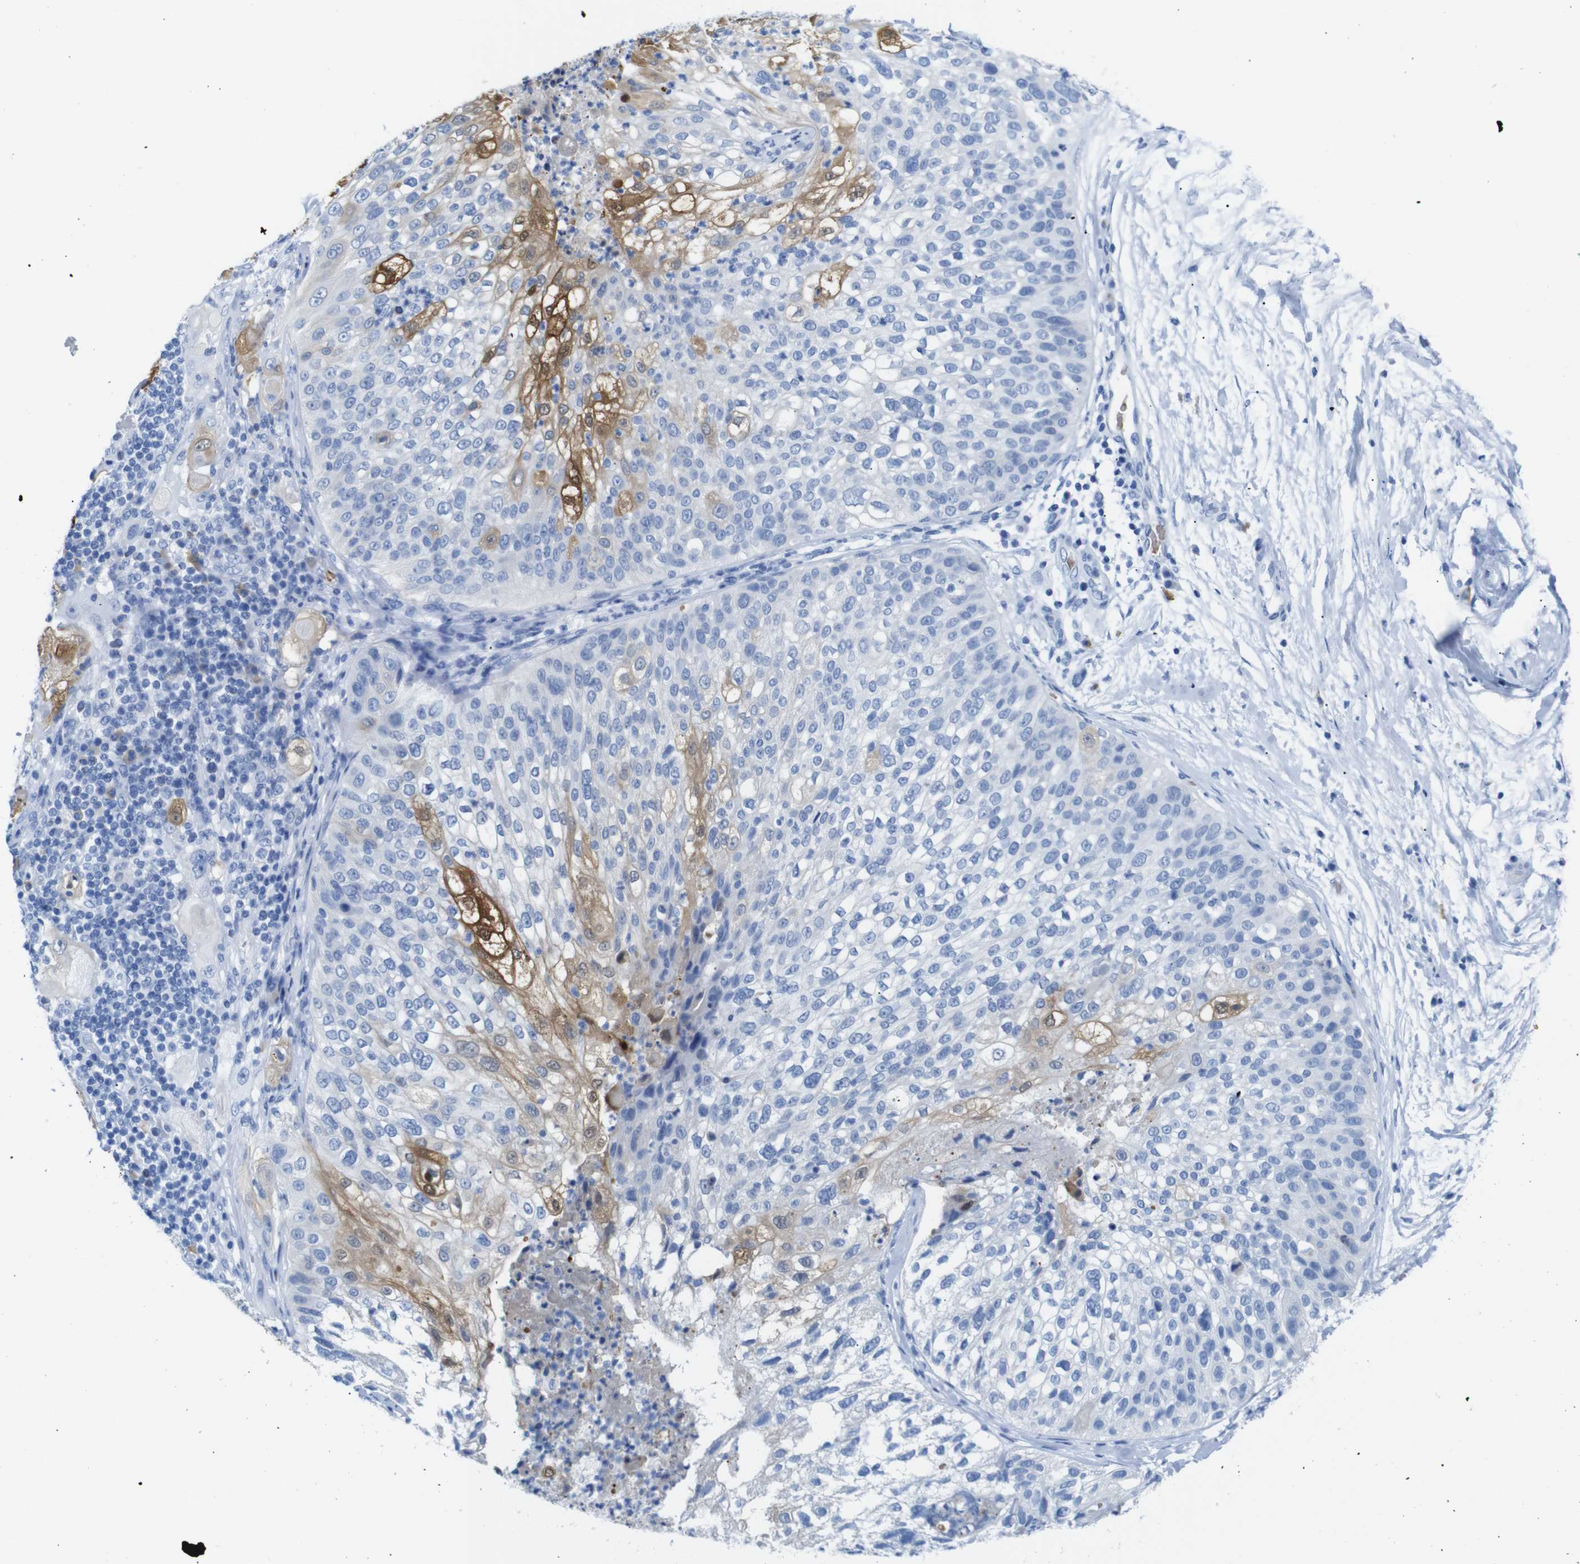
{"staining": {"intensity": "moderate", "quantity": "<25%", "location": "cytoplasmic/membranous"}, "tissue": "lung cancer", "cell_type": "Tumor cells", "image_type": "cancer", "snomed": [{"axis": "morphology", "description": "Inflammation, NOS"}, {"axis": "morphology", "description": "Squamous cell carcinoma, NOS"}, {"axis": "topography", "description": "Lymph node"}, {"axis": "topography", "description": "Soft tissue"}, {"axis": "topography", "description": "Lung"}], "caption": "Tumor cells exhibit low levels of moderate cytoplasmic/membranous positivity in about <25% of cells in lung squamous cell carcinoma.", "gene": "ERVMER34-1", "patient": {"sex": "male", "age": 66}}